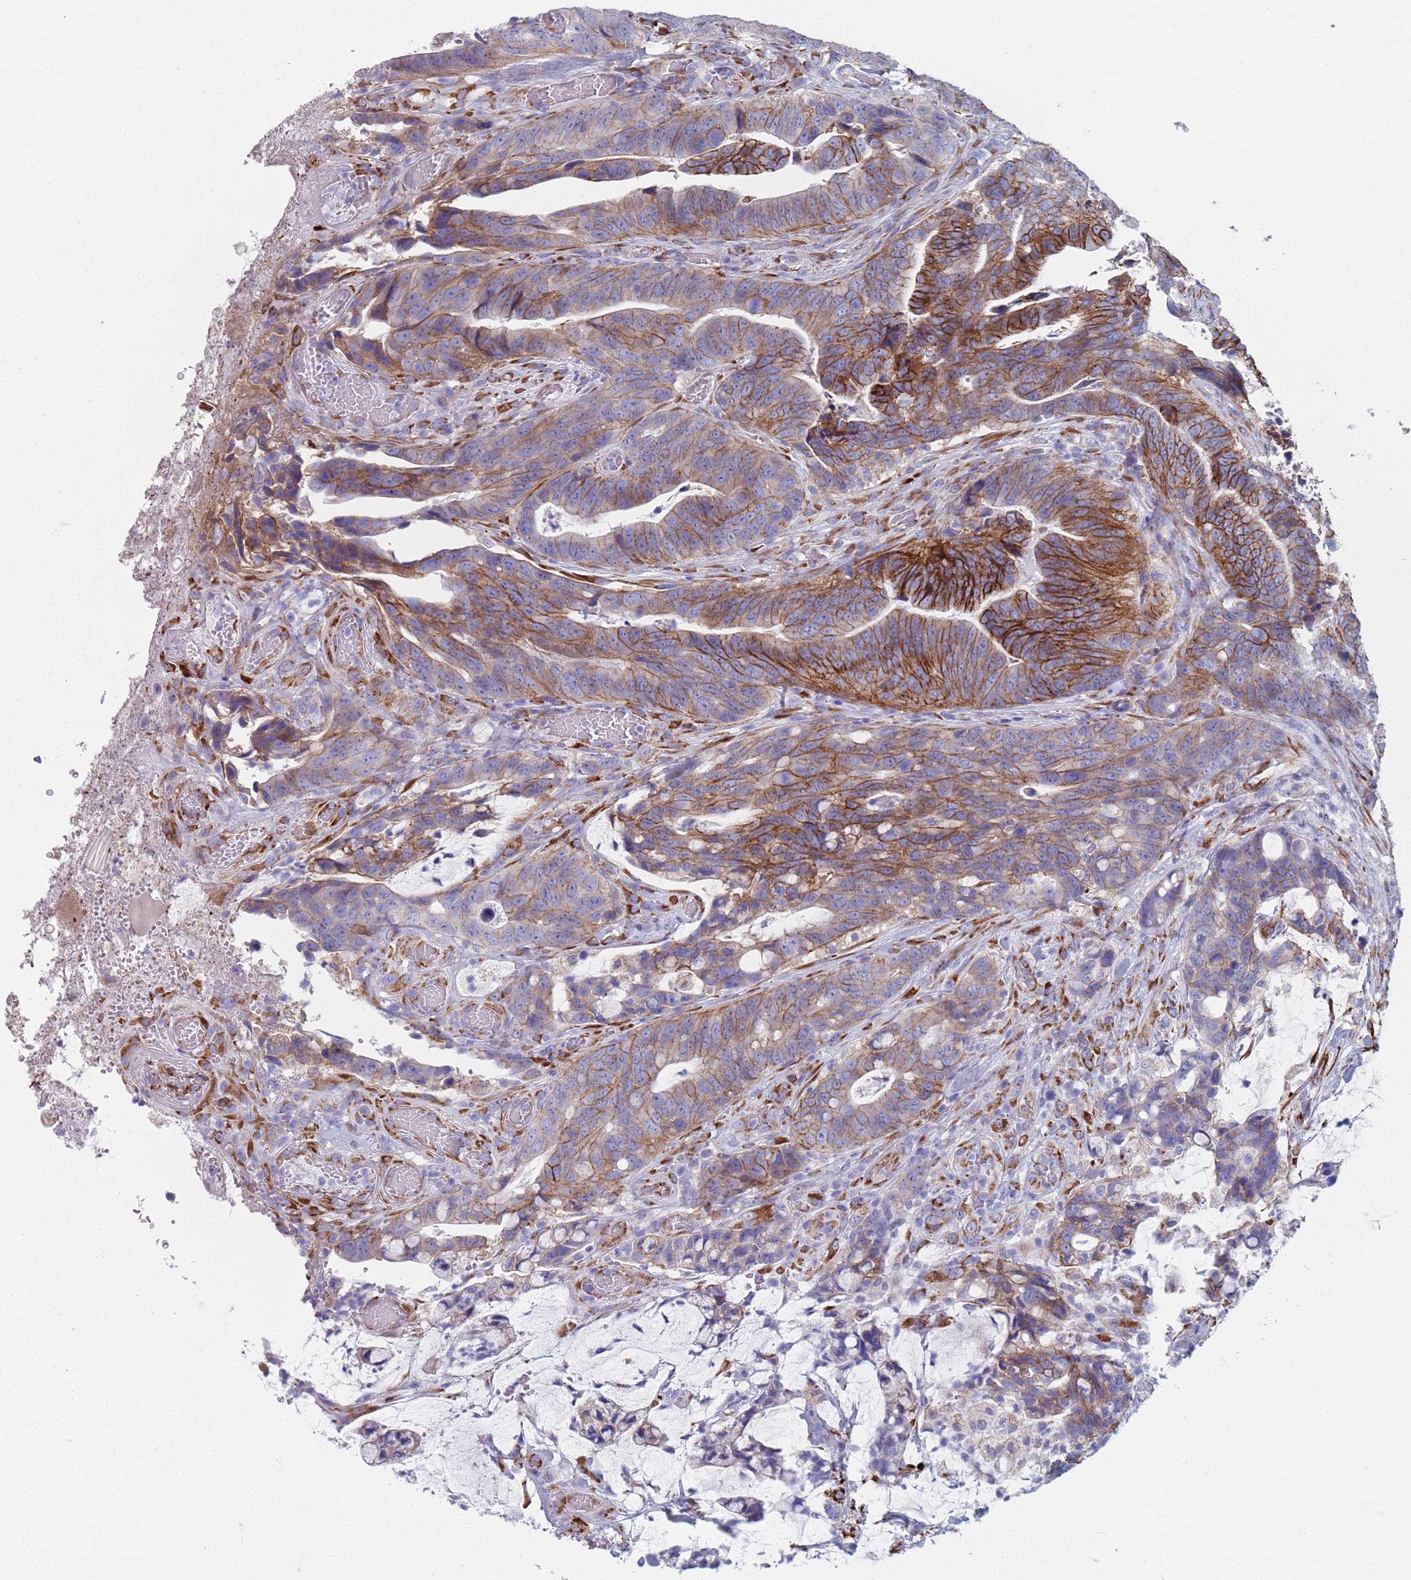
{"staining": {"intensity": "strong", "quantity": "25%-75%", "location": "cytoplasmic/membranous"}, "tissue": "colorectal cancer", "cell_type": "Tumor cells", "image_type": "cancer", "snomed": [{"axis": "morphology", "description": "Adenocarcinoma, NOS"}, {"axis": "topography", "description": "Colon"}], "caption": "The micrograph shows a brown stain indicating the presence of a protein in the cytoplasmic/membranous of tumor cells in adenocarcinoma (colorectal). The protein is shown in brown color, while the nuclei are stained blue.", "gene": "PLOD1", "patient": {"sex": "female", "age": 82}}